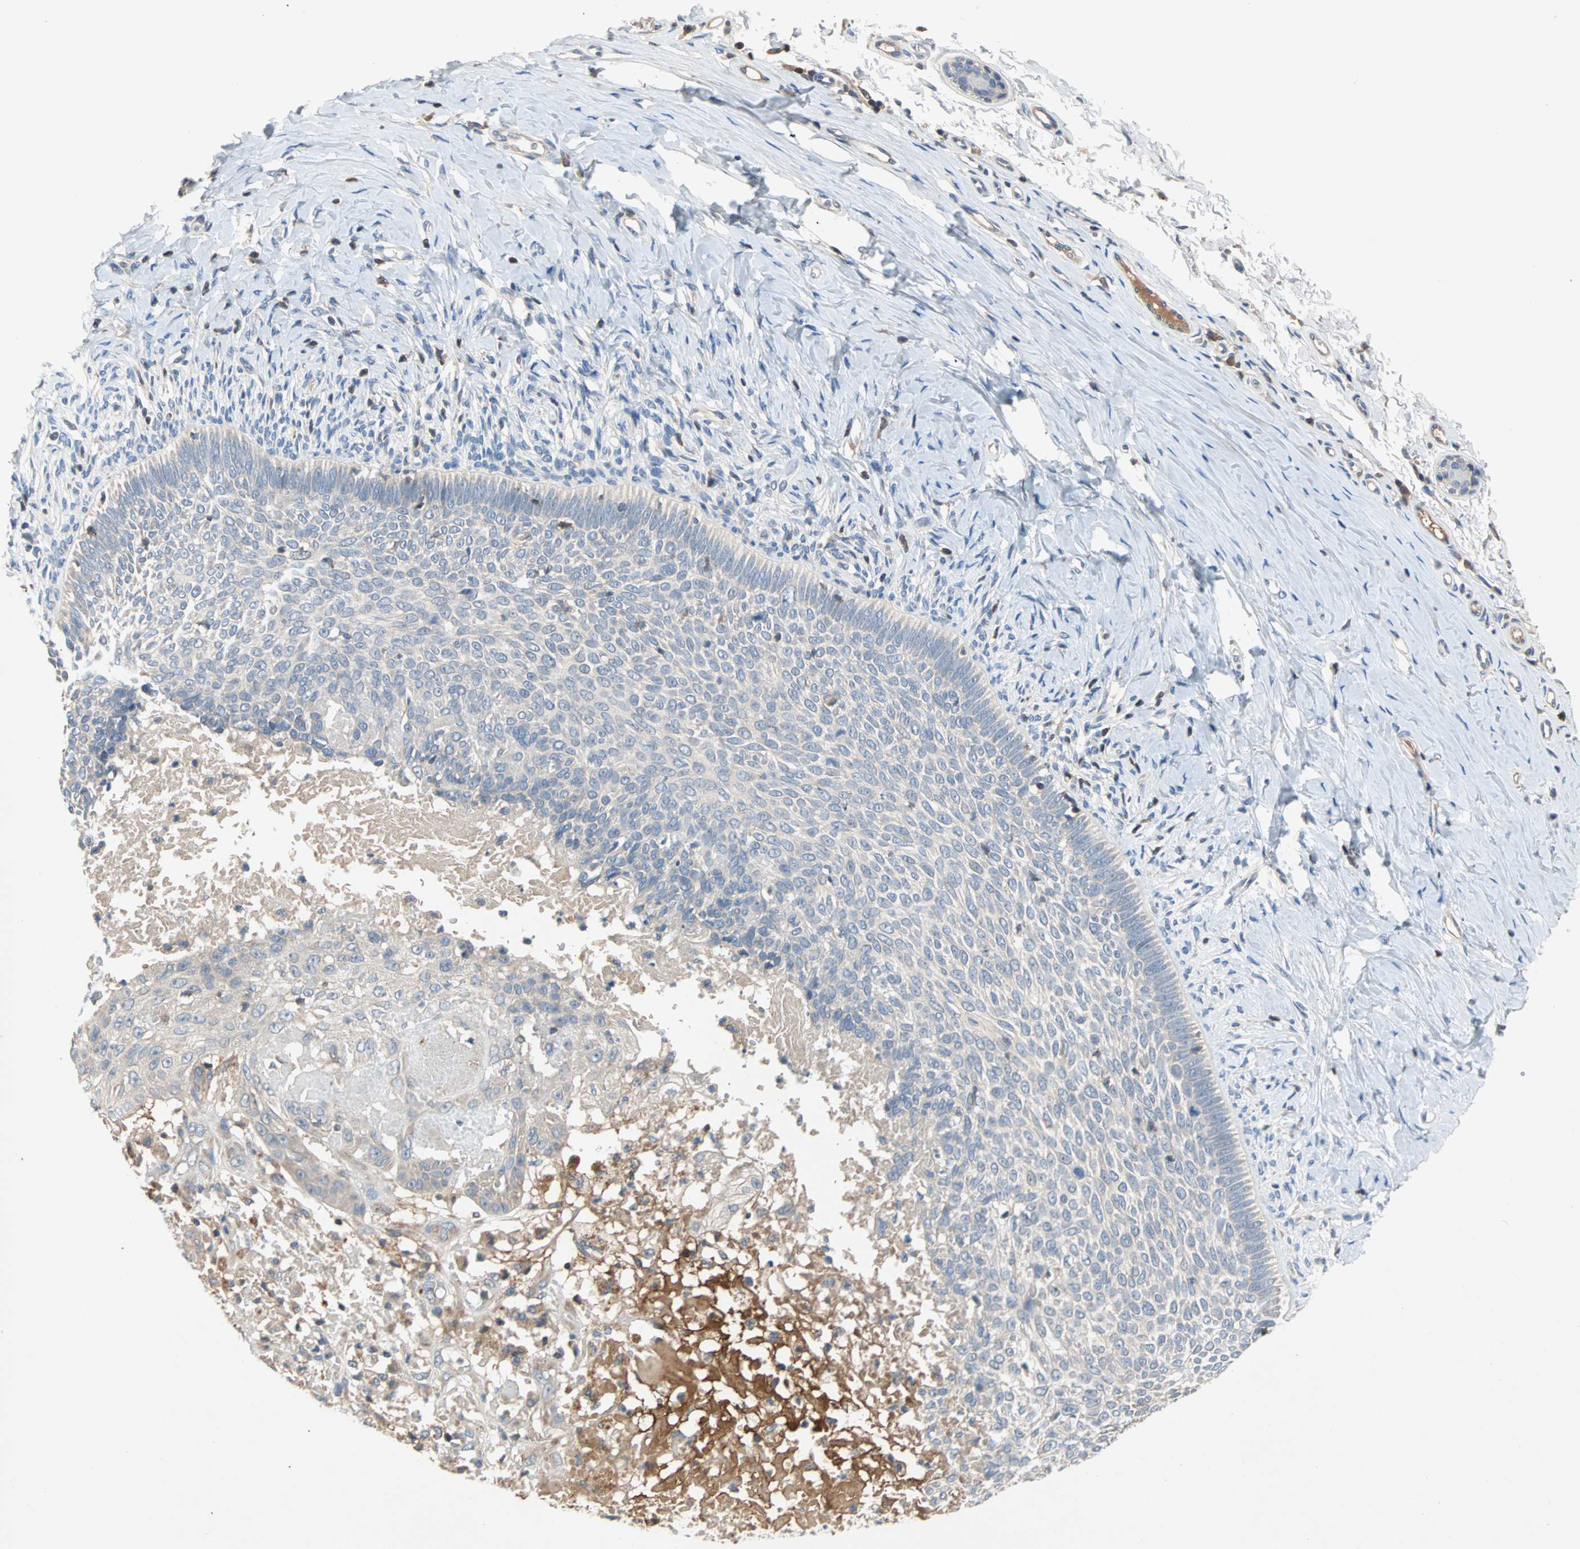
{"staining": {"intensity": "negative", "quantity": "none", "location": "none"}, "tissue": "skin cancer", "cell_type": "Tumor cells", "image_type": "cancer", "snomed": [{"axis": "morphology", "description": "Normal tissue, NOS"}, {"axis": "morphology", "description": "Basal cell carcinoma"}, {"axis": "topography", "description": "Skin"}], "caption": "Immunohistochemistry of human skin cancer displays no staining in tumor cells.", "gene": "MAP4K1", "patient": {"sex": "male", "age": 87}}